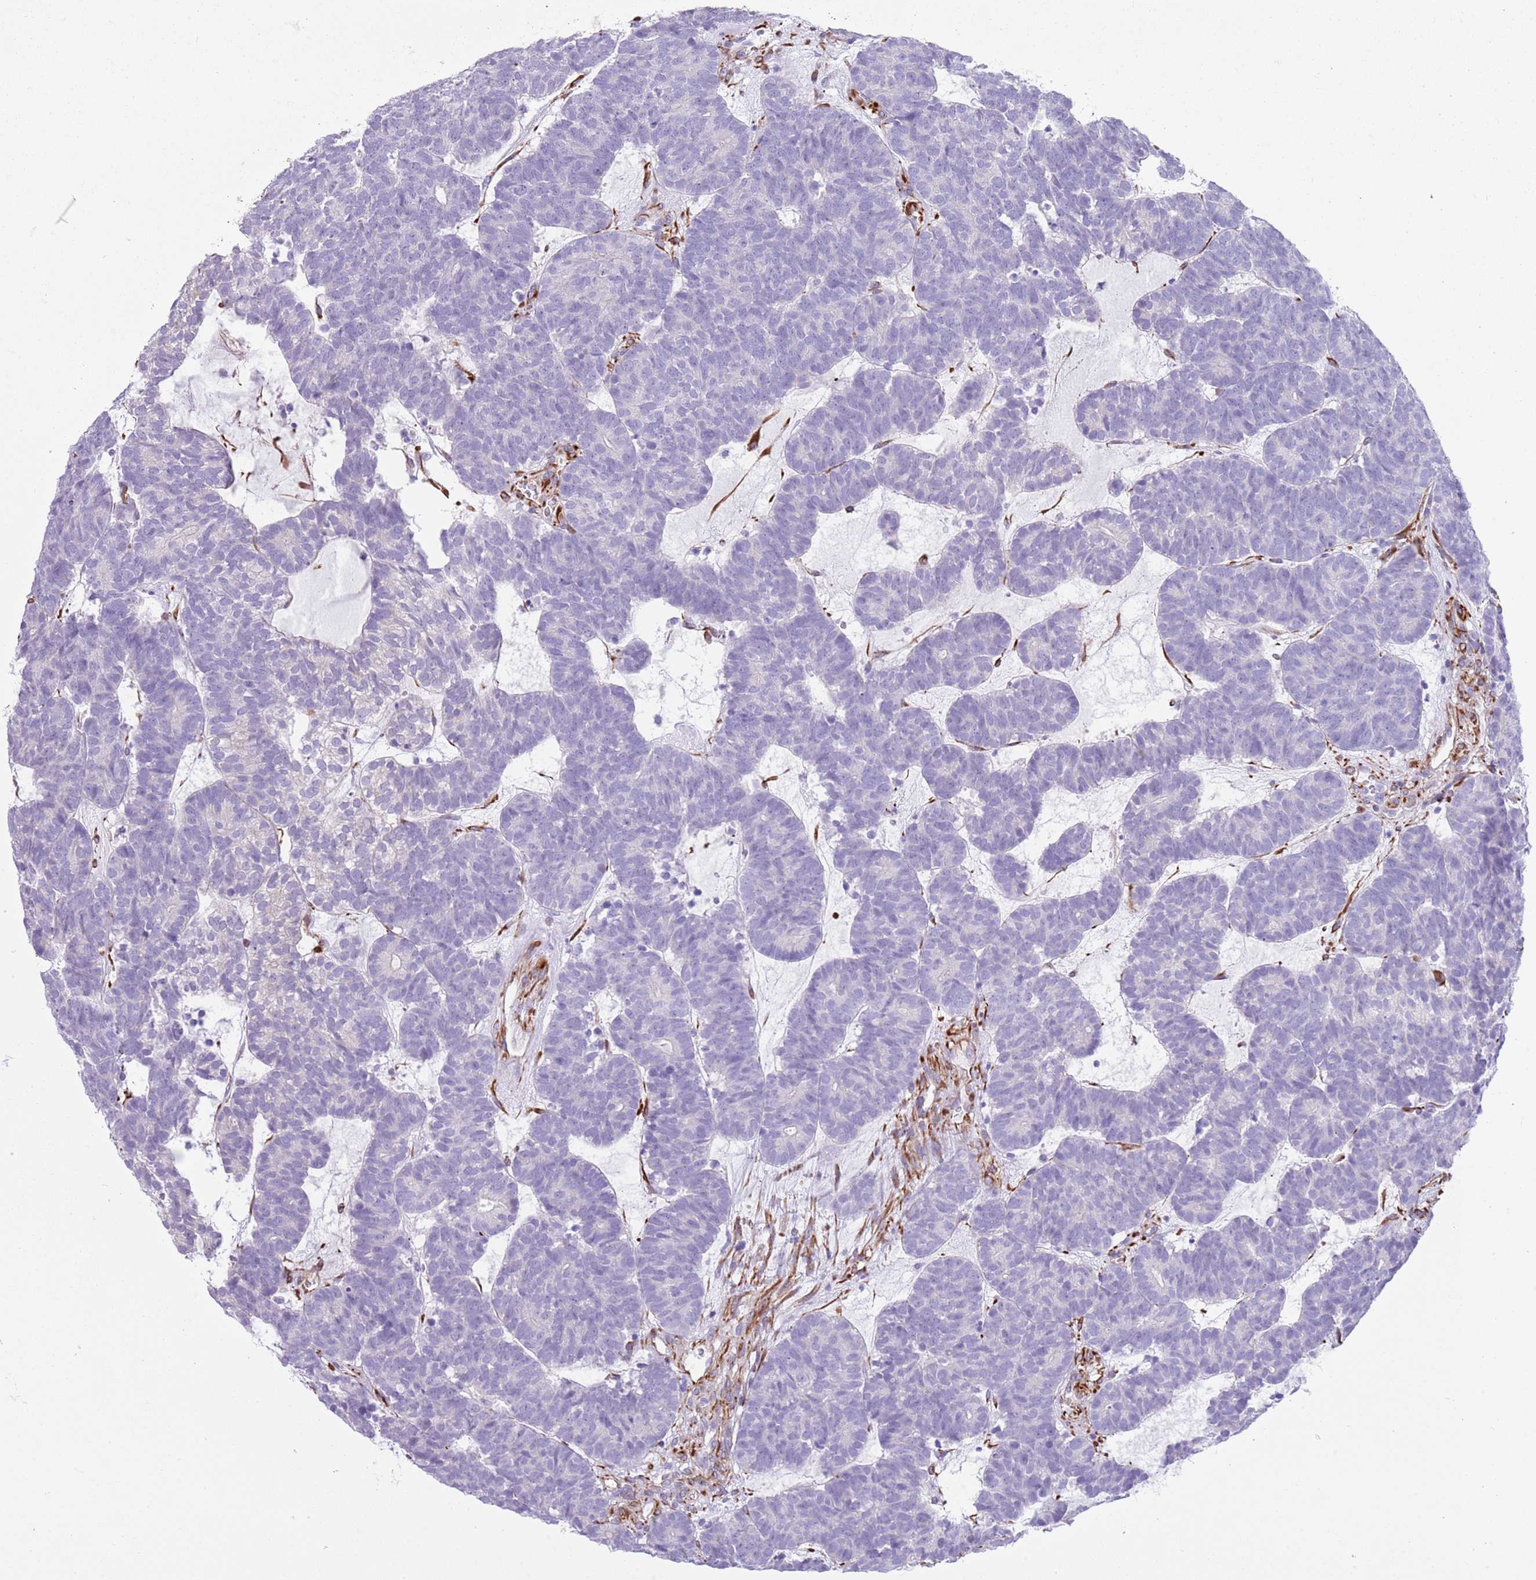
{"staining": {"intensity": "negative", "quantity": "none", "location": "none"}, "tissue": "head and neck cancer", "cell_type": "Tumor cells", "image_type": "cancer", "snomed": [{"axis": "morphology", "description": "Adenocarcinoma, NOS"}, {"axis": "topography", "description": "Head-Neck"}], "caption": "This is a image of immunohistochemistry (IHC) staining of head and neck cancer (adenocarcinoma), which shows no staining in tumor cells.", "gene": "TSGA13", "patient": {"sex": "female", "age": 81}}